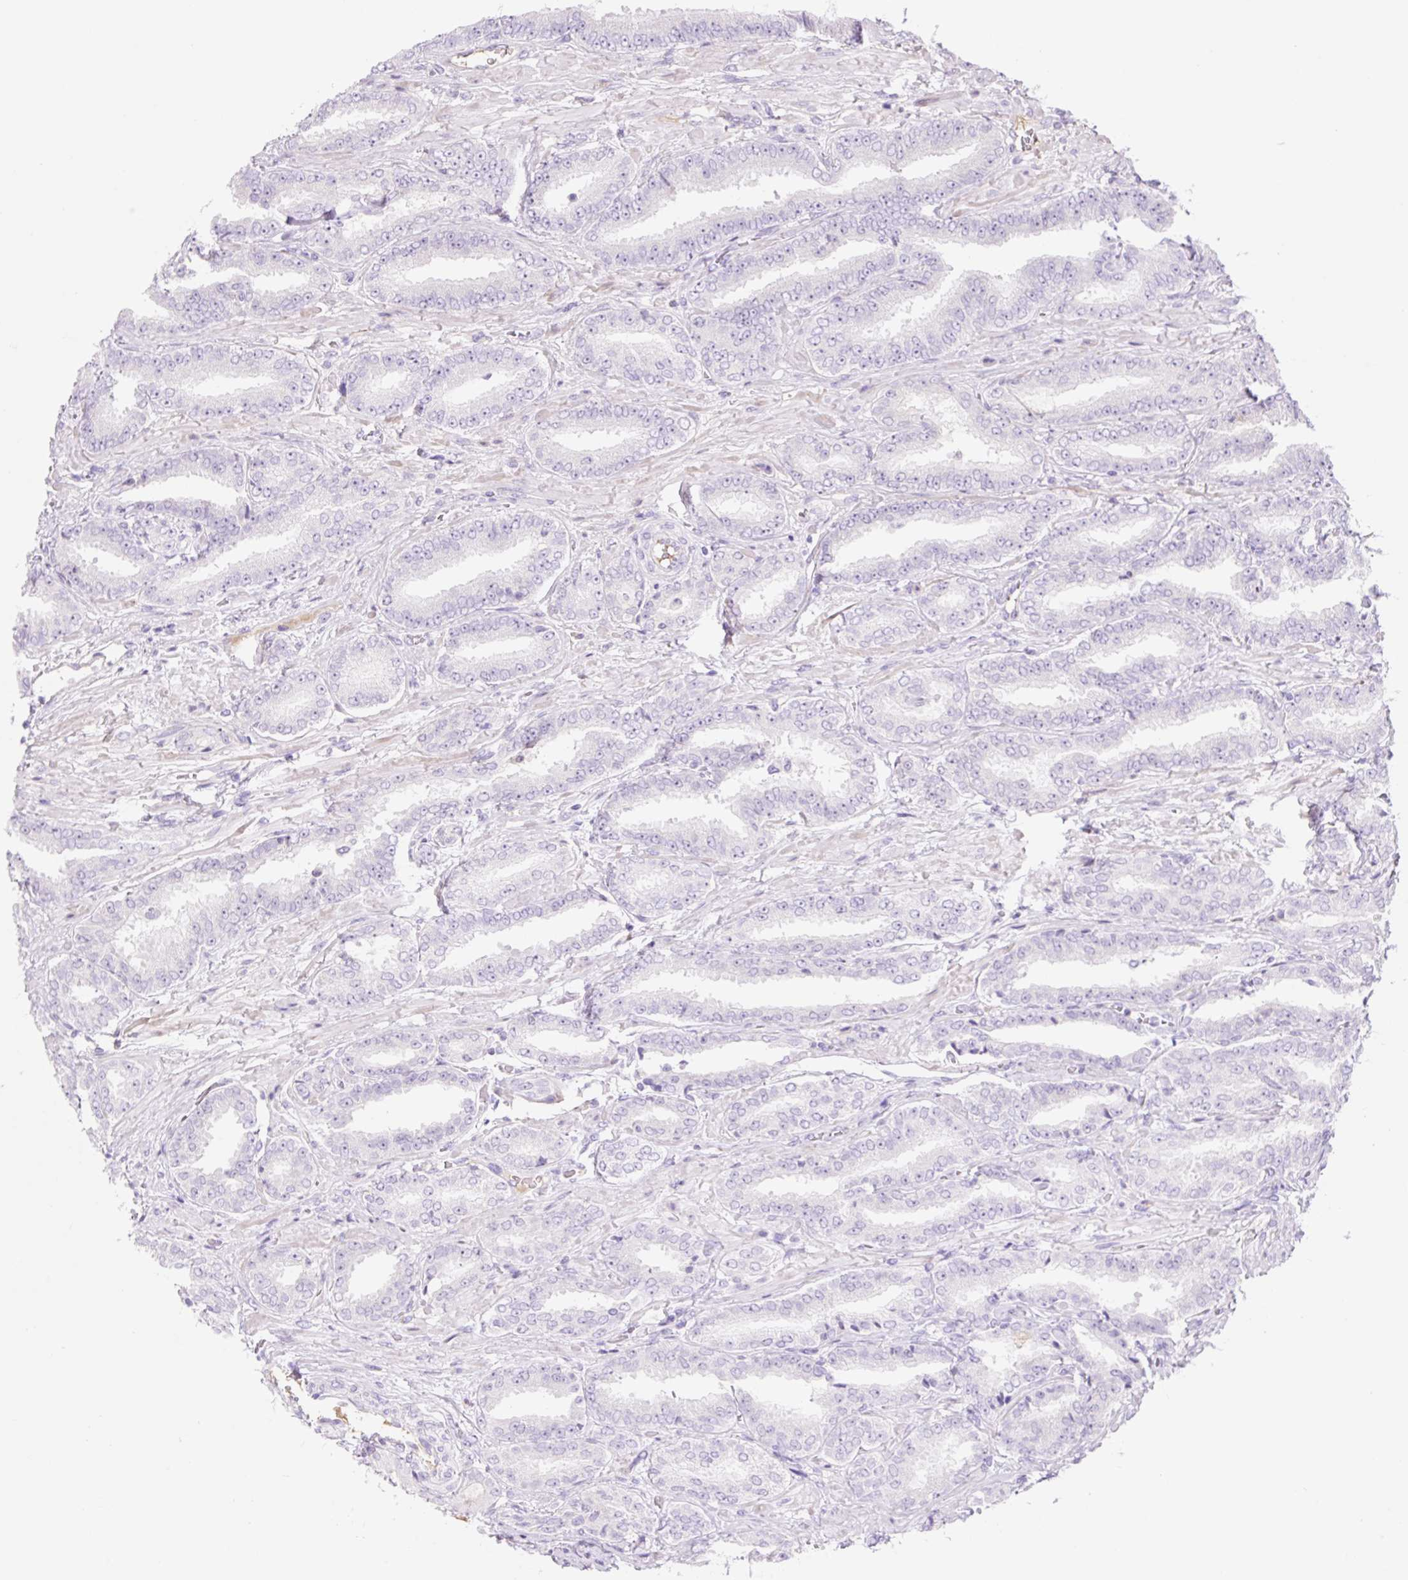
{"staining": {"intensity": "negative", "quantity": "none", "location": "none"}, "tissue": "prostate cancer", "cell_type": "Tumor cells", "image_type": "cancer", "snomed": [{"axis": "morphology", "description": "Adenocarcinoma, High grade"}, {"axis": "topography", "description": "Prostate"}], "caption": "The immunohistochemistry (IHC) photomicrograph has no significant positivity in tumor cells of prostate adenocarcinoma (high-grade) tissue. The staining is performed using DAB brown chromogen with nuclei counter-stained in using hematoxylin.", "gene": "ZNF121", "patient": {"sex": "male", "age": 72}}